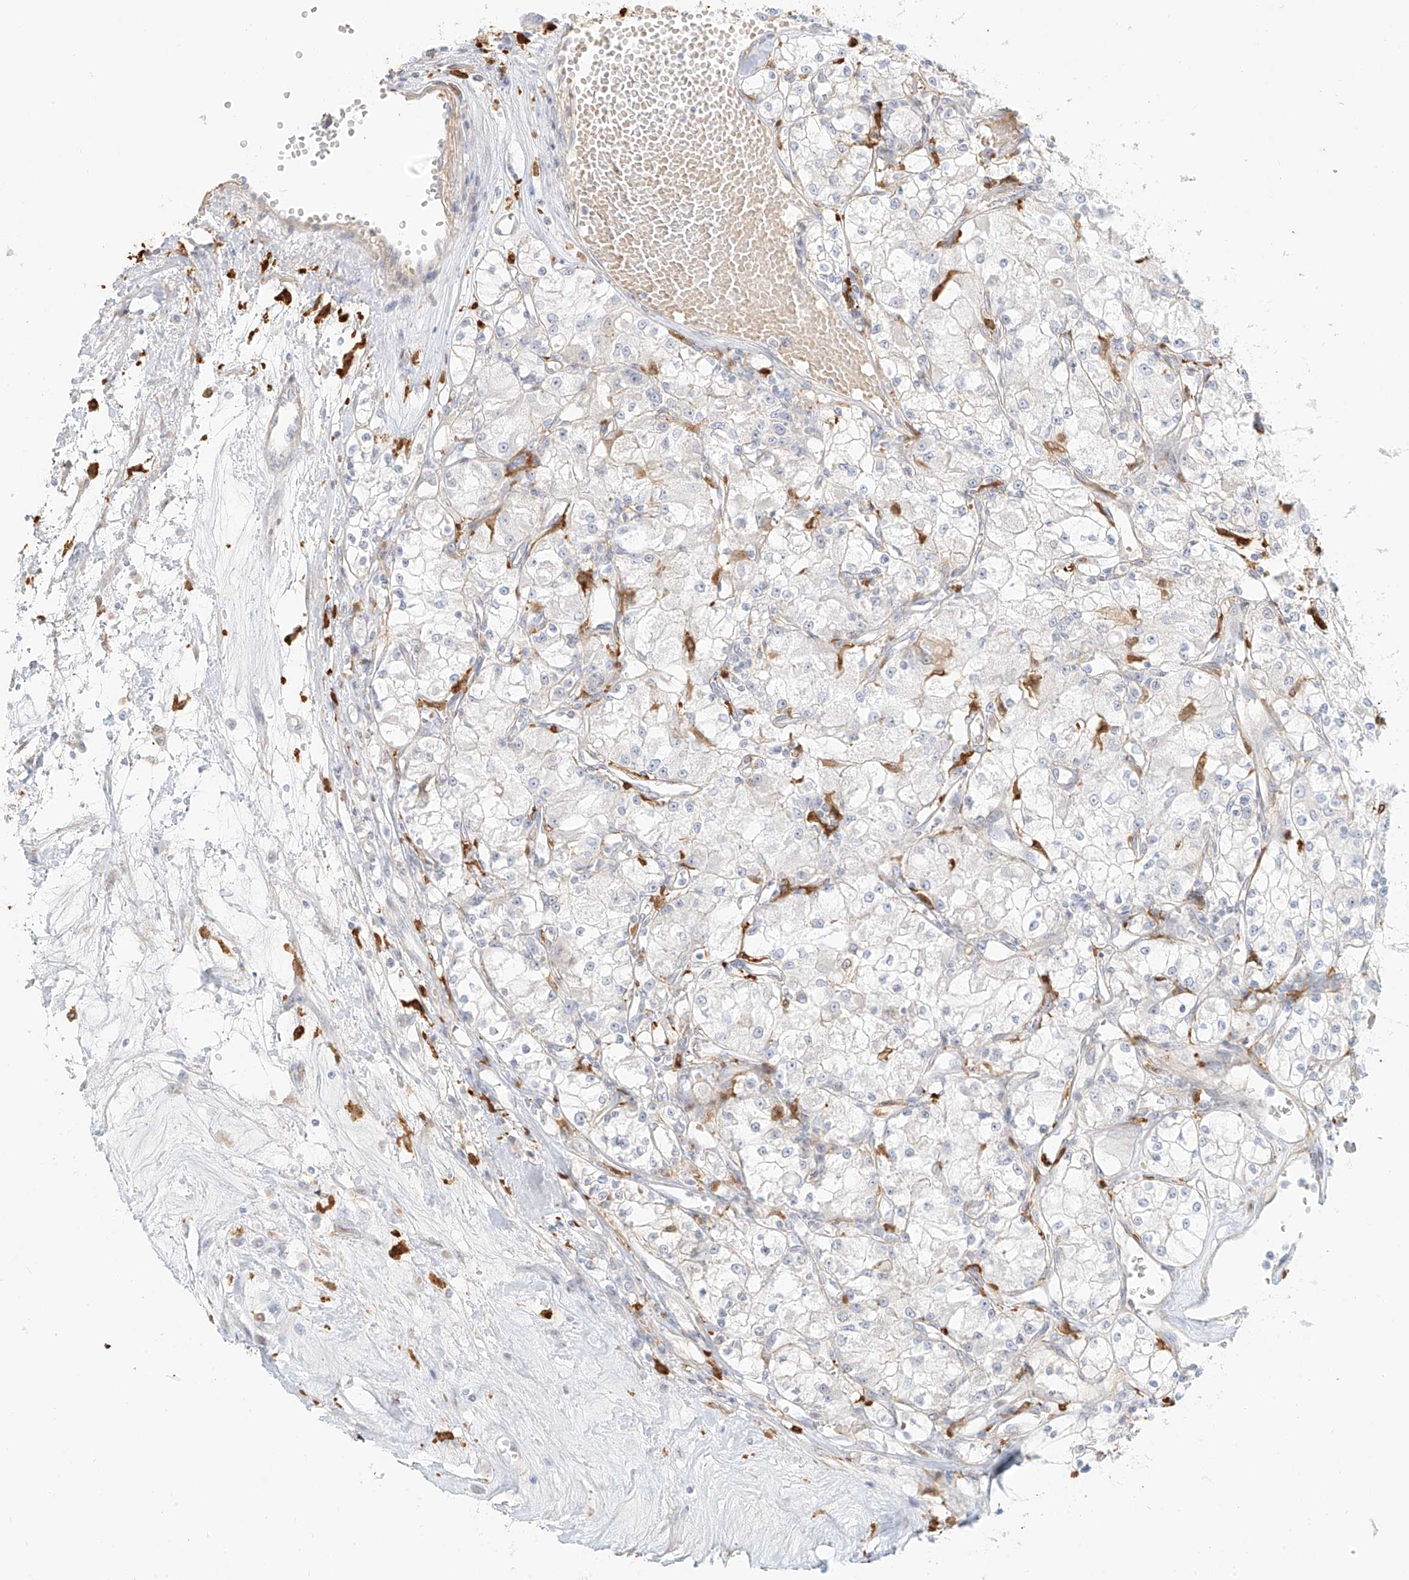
{"staining": {"intensity": "negative", "quantity": "none", "location": "none"}, "tissue": "renal cancer", "cell_type": "Tumor cells", "image_type": "cancer", "snomed": [{"axis": "morphology", "description": "Adenocarcinoma, NOS"}, {"axis": "topography", "description": "Kidney"}], "caption": "Renal cancer stained for a protein using immunohistochemistry shows no expression tumor cells.", "gene": "UPK1B", "patient": {"sex": "female", "age": 59}}